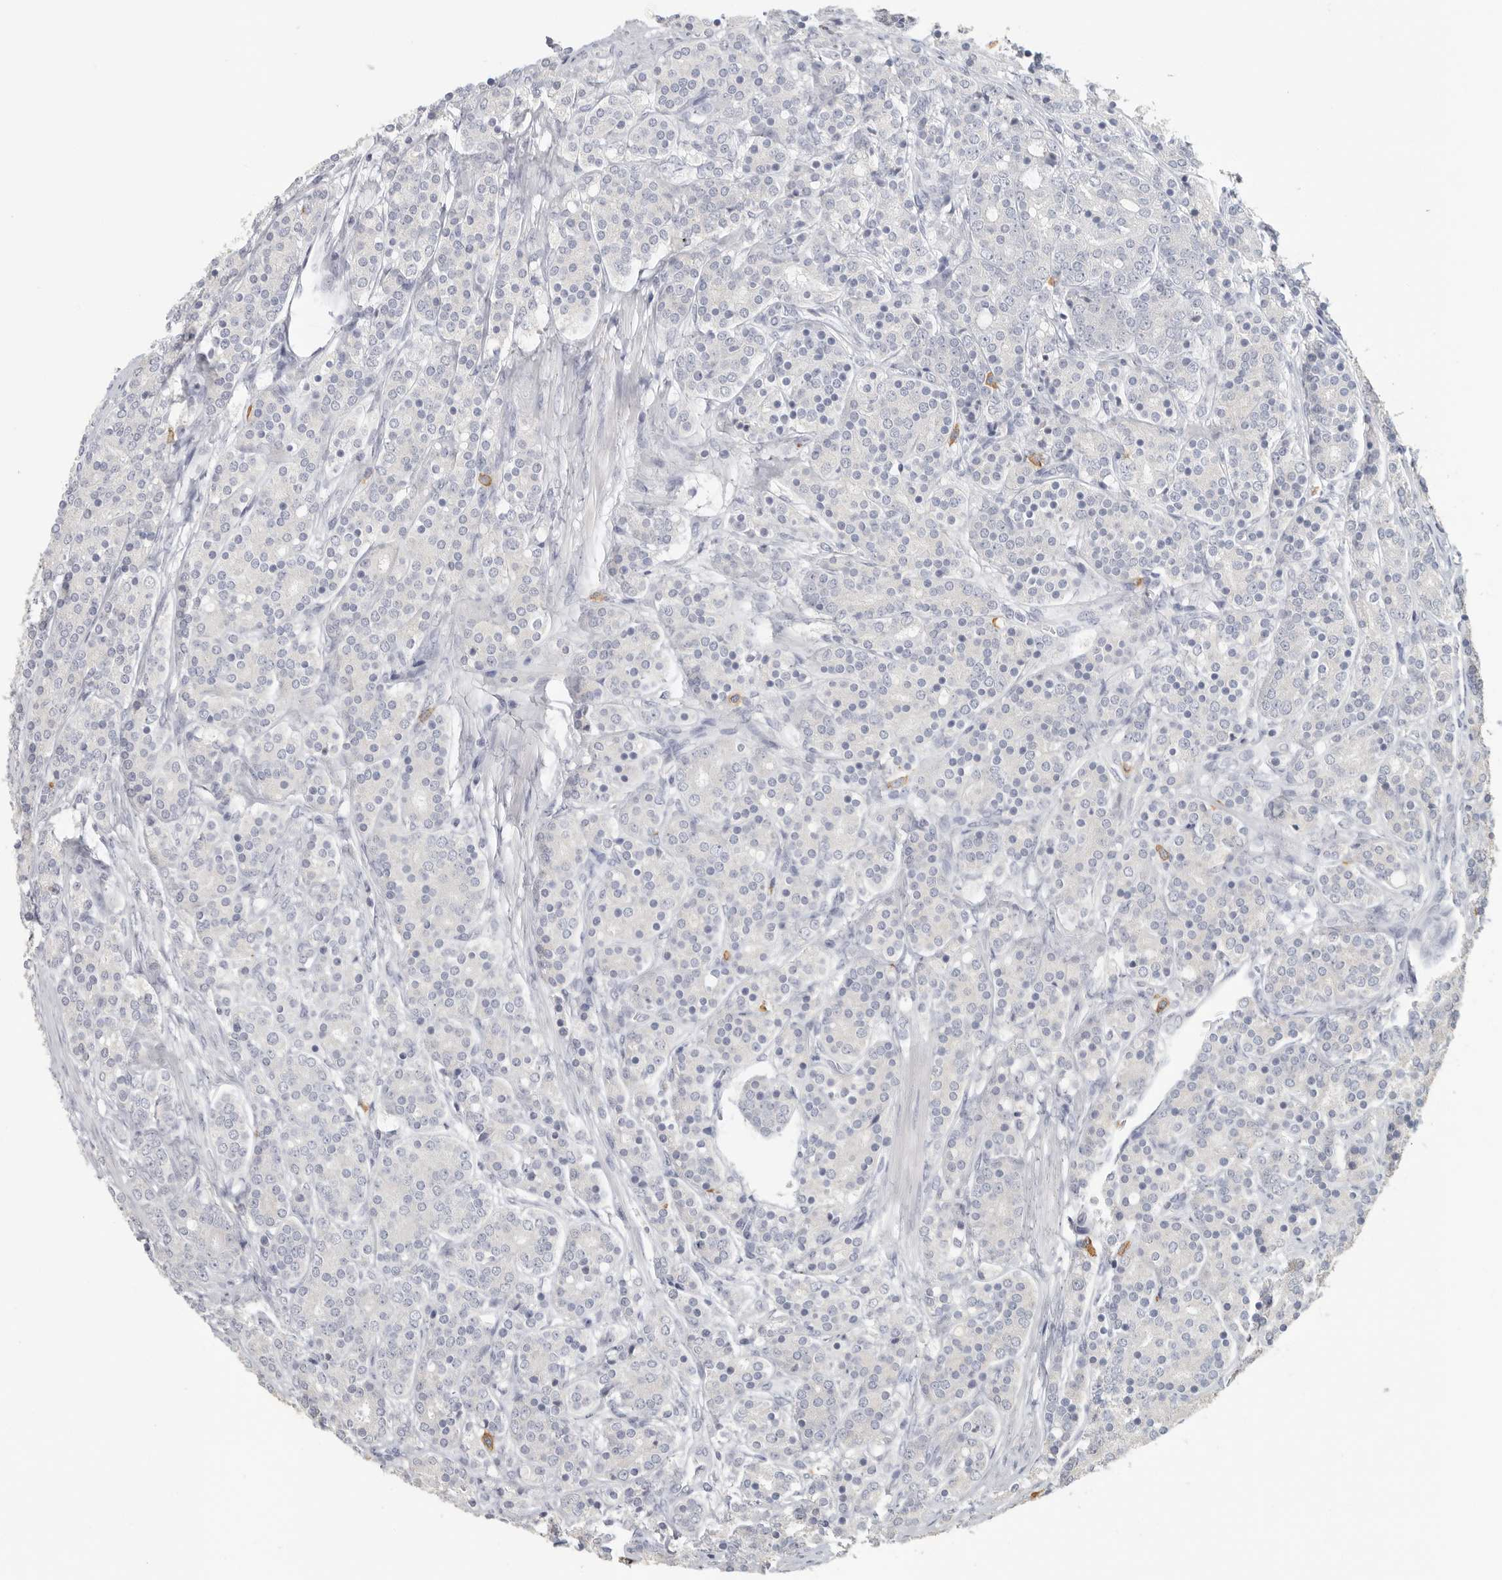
{"staining": {"intensity": "negative", "quantity": "none", "location": "none"}, "tissue": "prostate cancer", "cell_type": "Tumor cells", "image_type": "cancer", "snomed": [{"axis": "morphology", "description": "Adenocarcinoma, High grade"}, {"axis": "topography", "description": "Prostate"}], "caption": "Prostate high-grade adenocarcinoma was stained to show a protein in brown. There is no significant staining in tumor cells. Nuclei are stained in blue.", "gene": "DNAJC11", "patient": {"sex": "male", "age": 62}}